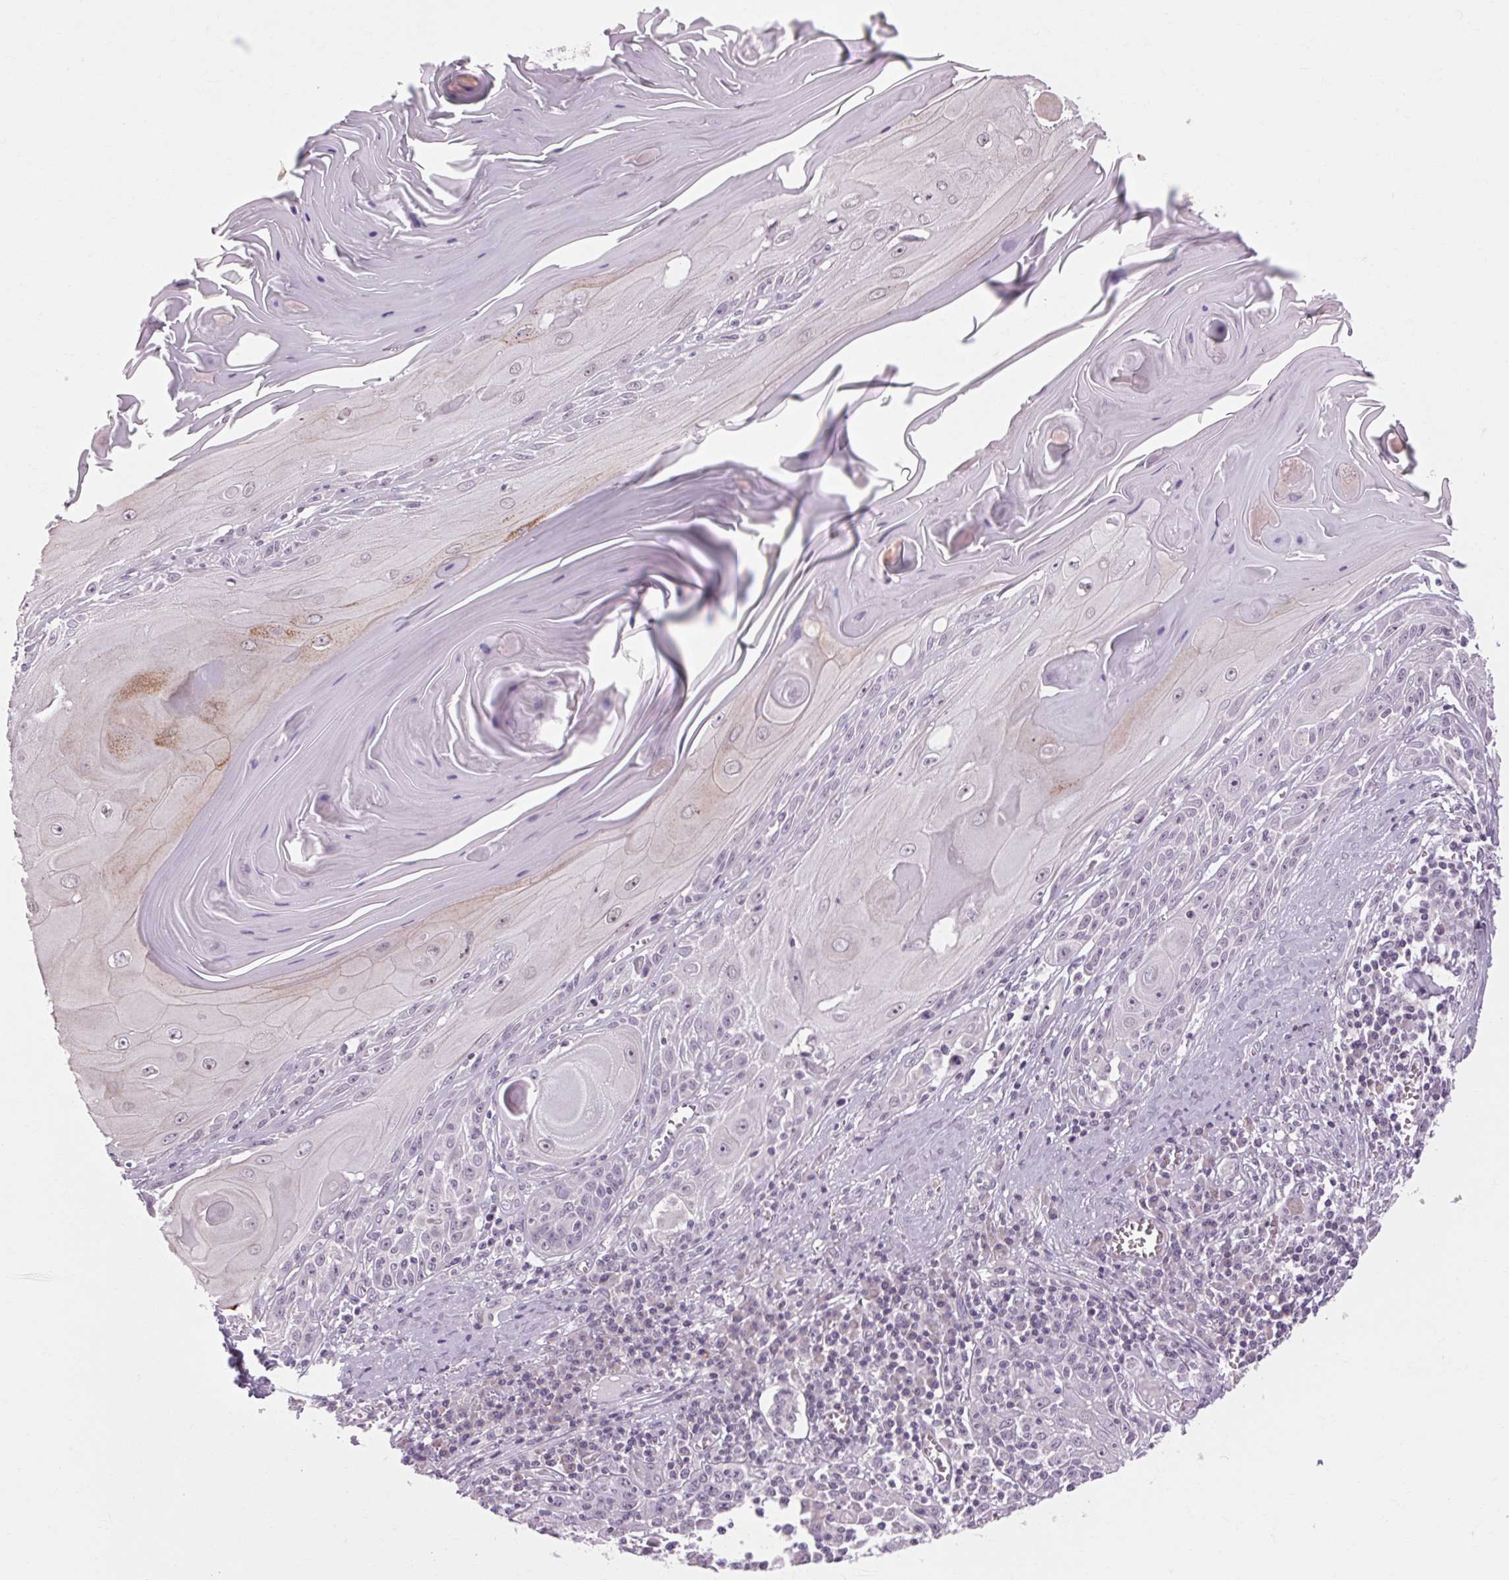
{"staining": {"intensity": "negative", "quantity": "none", "location": "none"}, "tissue": "skin cancer", "cell_type": "Tumor cells", "image_type": "cancer", "snomed": [{"axis": "morphology", "description": "Squamous cell carcinoma, NOS"}, {"axis": "topography", "description": "Skin"}, {"axis": "topography", "description": "Vulva"}], "caption": "Immunohistochemistry (IHC) histopathology image of neoplastic tissue: human skin squamous cell carcinoma stained with DAB exhibits no significant protein staining in tumor cells.", "gene": "KLHL40", "patient": {"sex": "female", "age": 85}}